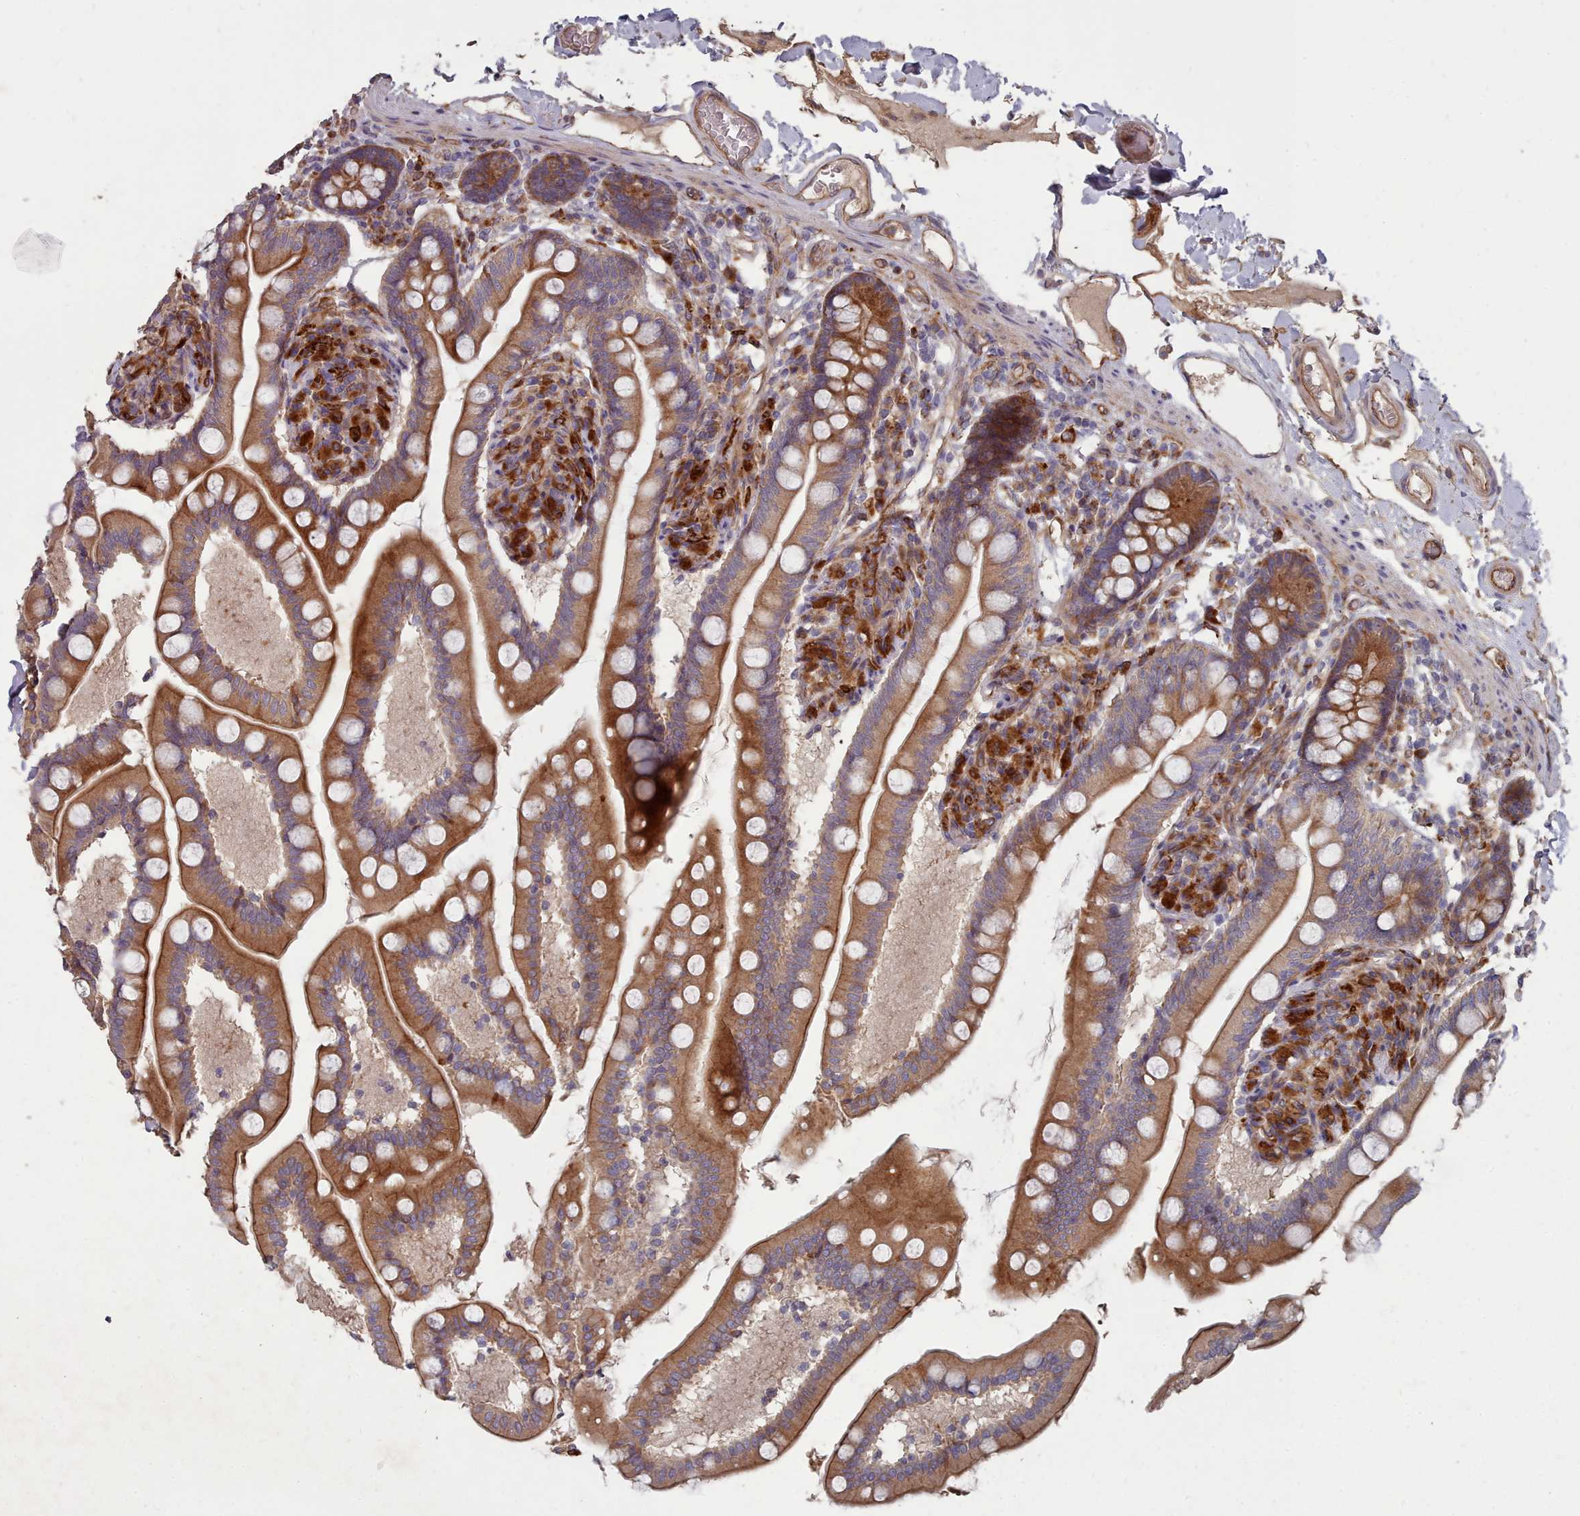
{"staining": {"intensity": "strong", "quantity": ">75%", "location": "cytoplasmic/membranous"}, "tissue": "small intestine", "cell_type": "Glandular cells", "image_type": "normal", "snomed": [{"axis": "morphology", "description": "Normal tissue, NOS"}, {"axis": "topography", "description": "Small intestine"}], "caption": "DAB immunohistochemical staining of benign small intestine demonstrates strong cytoplasmic/membranous protein positivity in about >75% of glandular cells.", "gene": "THSD7B", "patient": {"sex": "female", "age": 64}}